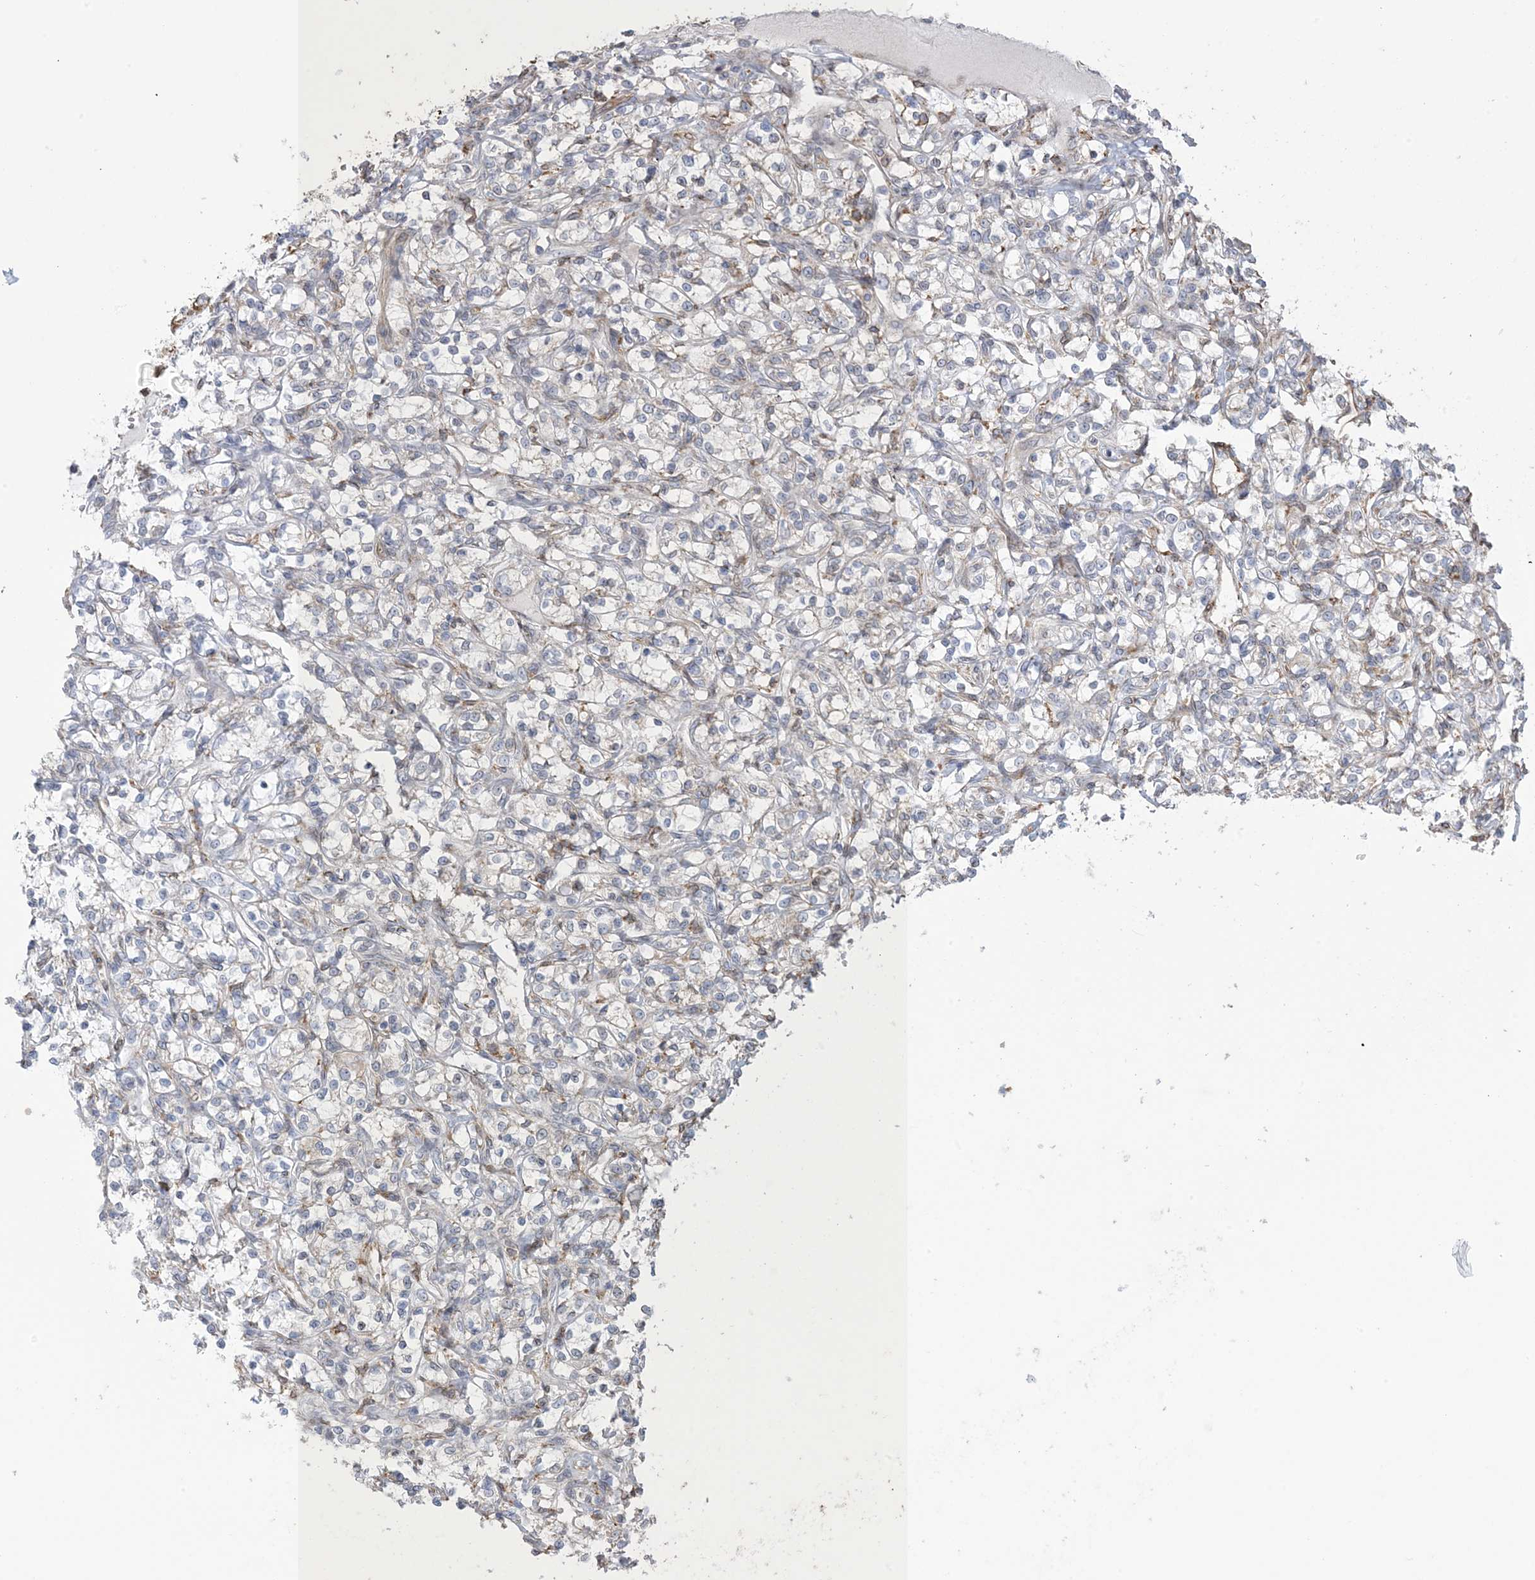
{"staining": {"intensity": "negative", "quantity": "none", "location": "none"}, "tissue": "renal cancer", "cell_type": "Tumor cells", "image_type": "cancer", "snomed": [{"axis": "morphology", "description": "Adenocarcinoma, NOS"}, {"axis": "topography", "description": "Kidney"}], "caption": "This is an immunohistochemistry (IHC) histopathology image of human renal cancer. There is no staining in tumor cells.", "gene": "SHANK1", "patient": {"sex": "female", "age": 69}}